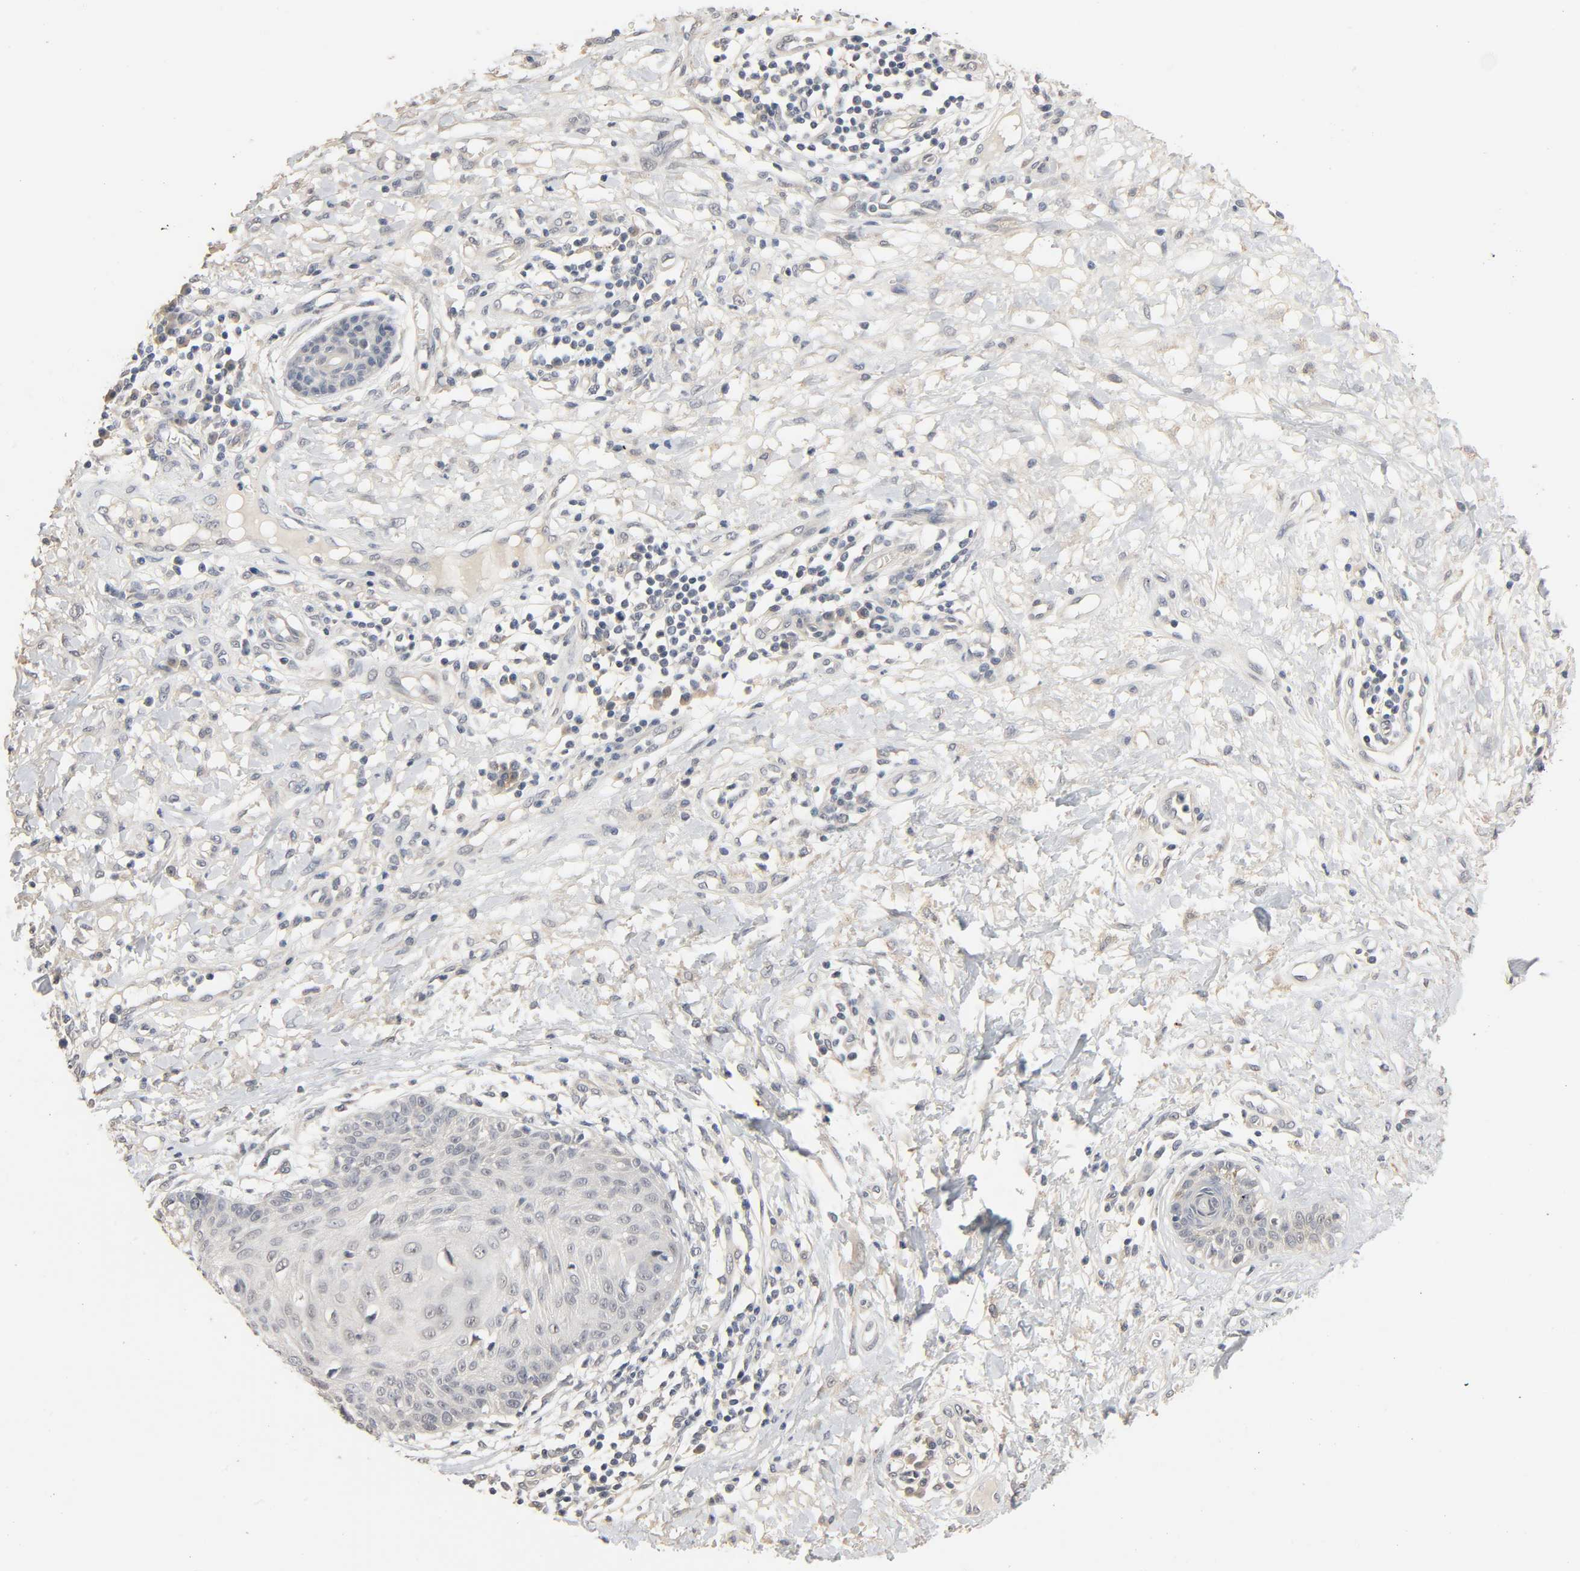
{"staining": {"intensity": "moderate", "quantity": "<25%", "location": "cytoplasmic/membranous"}, "tissue": "skin cancer", "cell_type": "Tumor cells", "image_type": "cancer", "snomed": [{"axis": "morphology", "description": "Squamous cell carcinoma, NOS"}, {"axis": "topography", "description": "Skin"}], "caption": "Immunohistochemical staining of human skin cancer (squamous cell carcinoma) shows moderate cytoplasmic/membranous protein expression in about <25% of tumor cells.", "gene": "MAGEA8", "patient": {"sex": "female", "age": 78}}